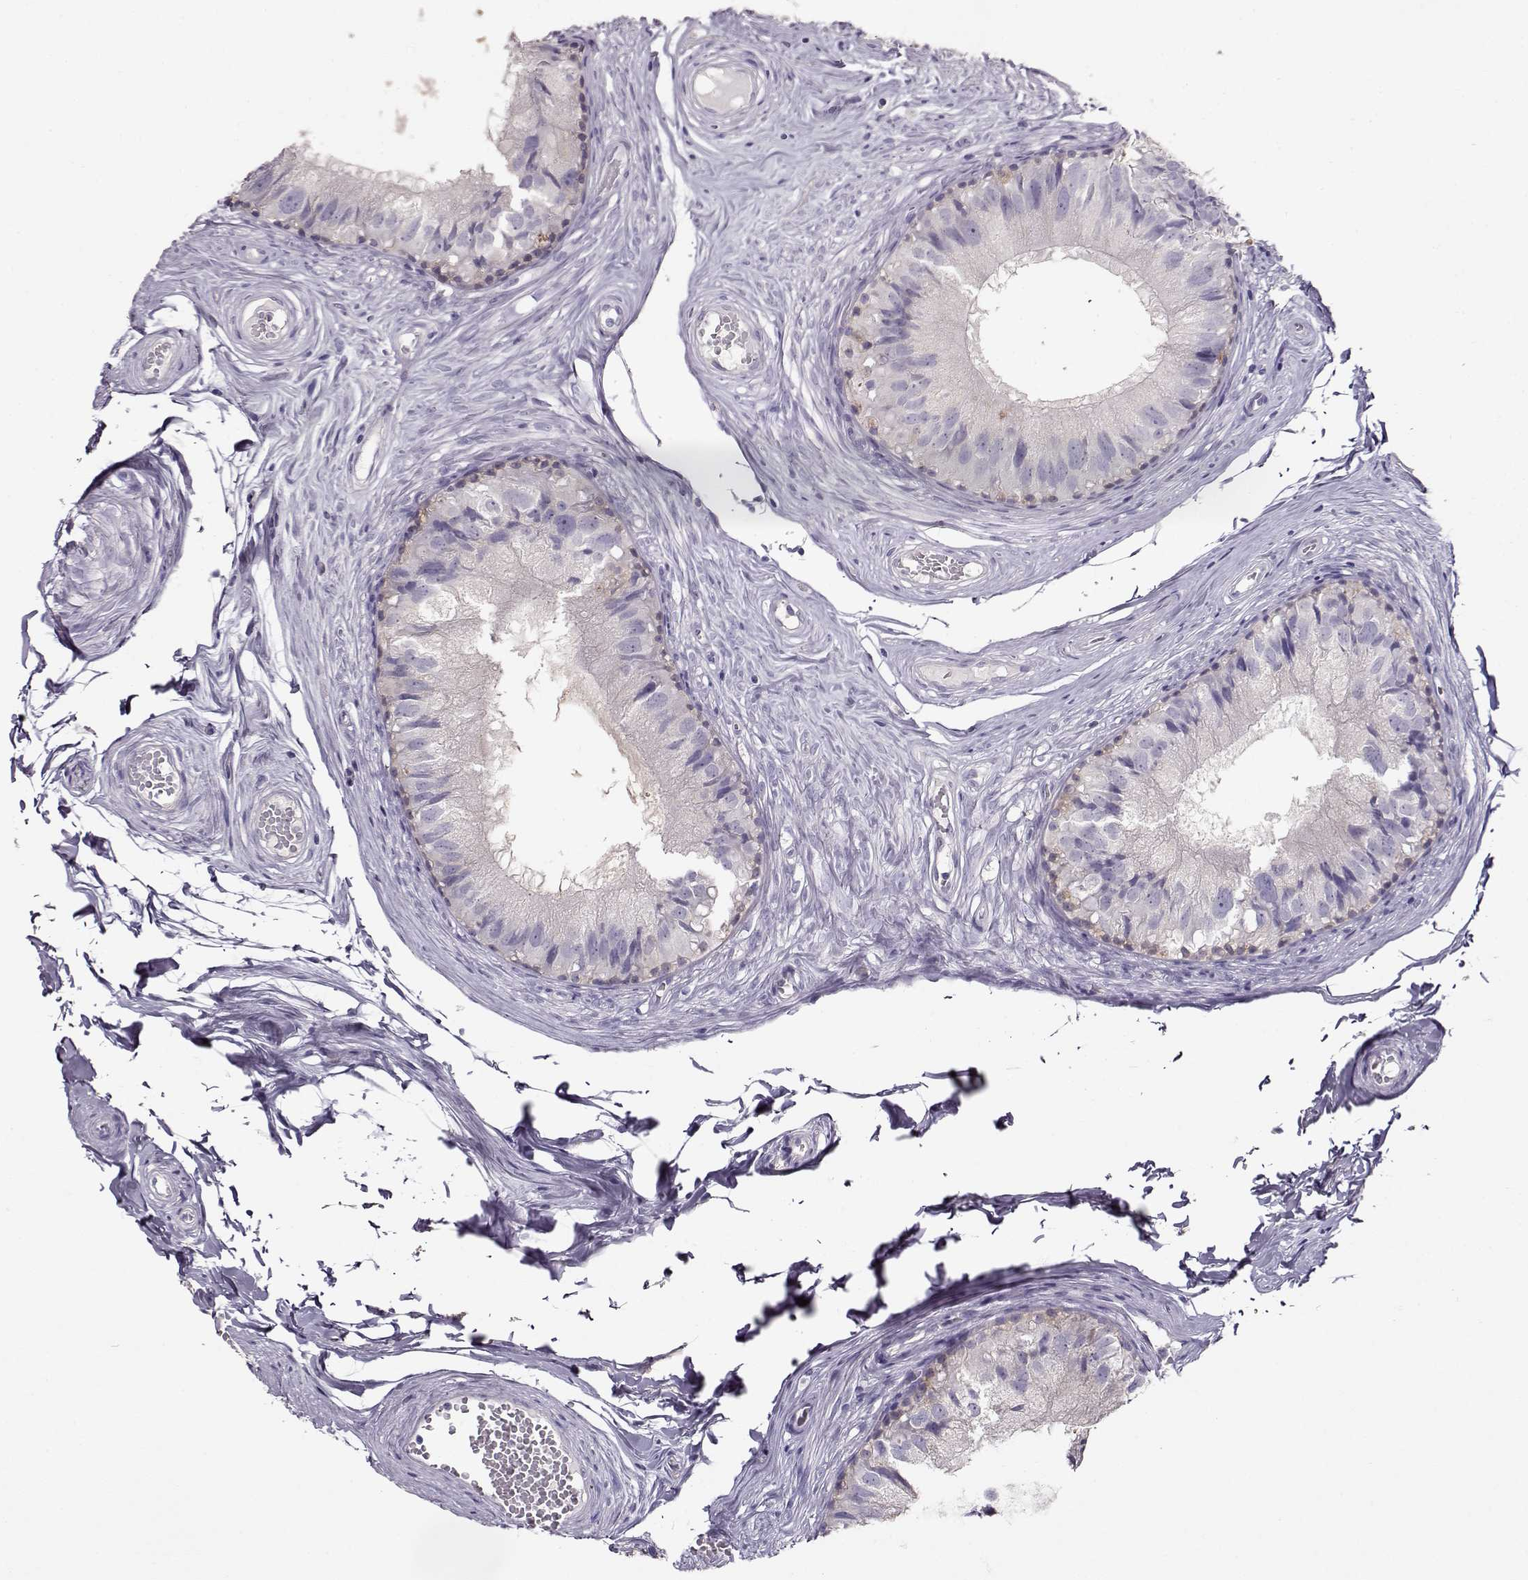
{"staining": {"intensity": "negative", "quantity": "none", "location": "none"}, "tissue": "epididymis", "cell_type": "Glandular cells", "image_type": "normal", "snomed": [{"axis": "morphology", "description": "Normal tissue, NOS"}, {"axis": "topography", "description": "Epididymis"}], "caption": "This is an immunohistochemistry (IHC) image of benign epididymis. There is no expression in glandular cells.", "gene": "NDRG4", "patient": {"sex": "male", "age": 45}}